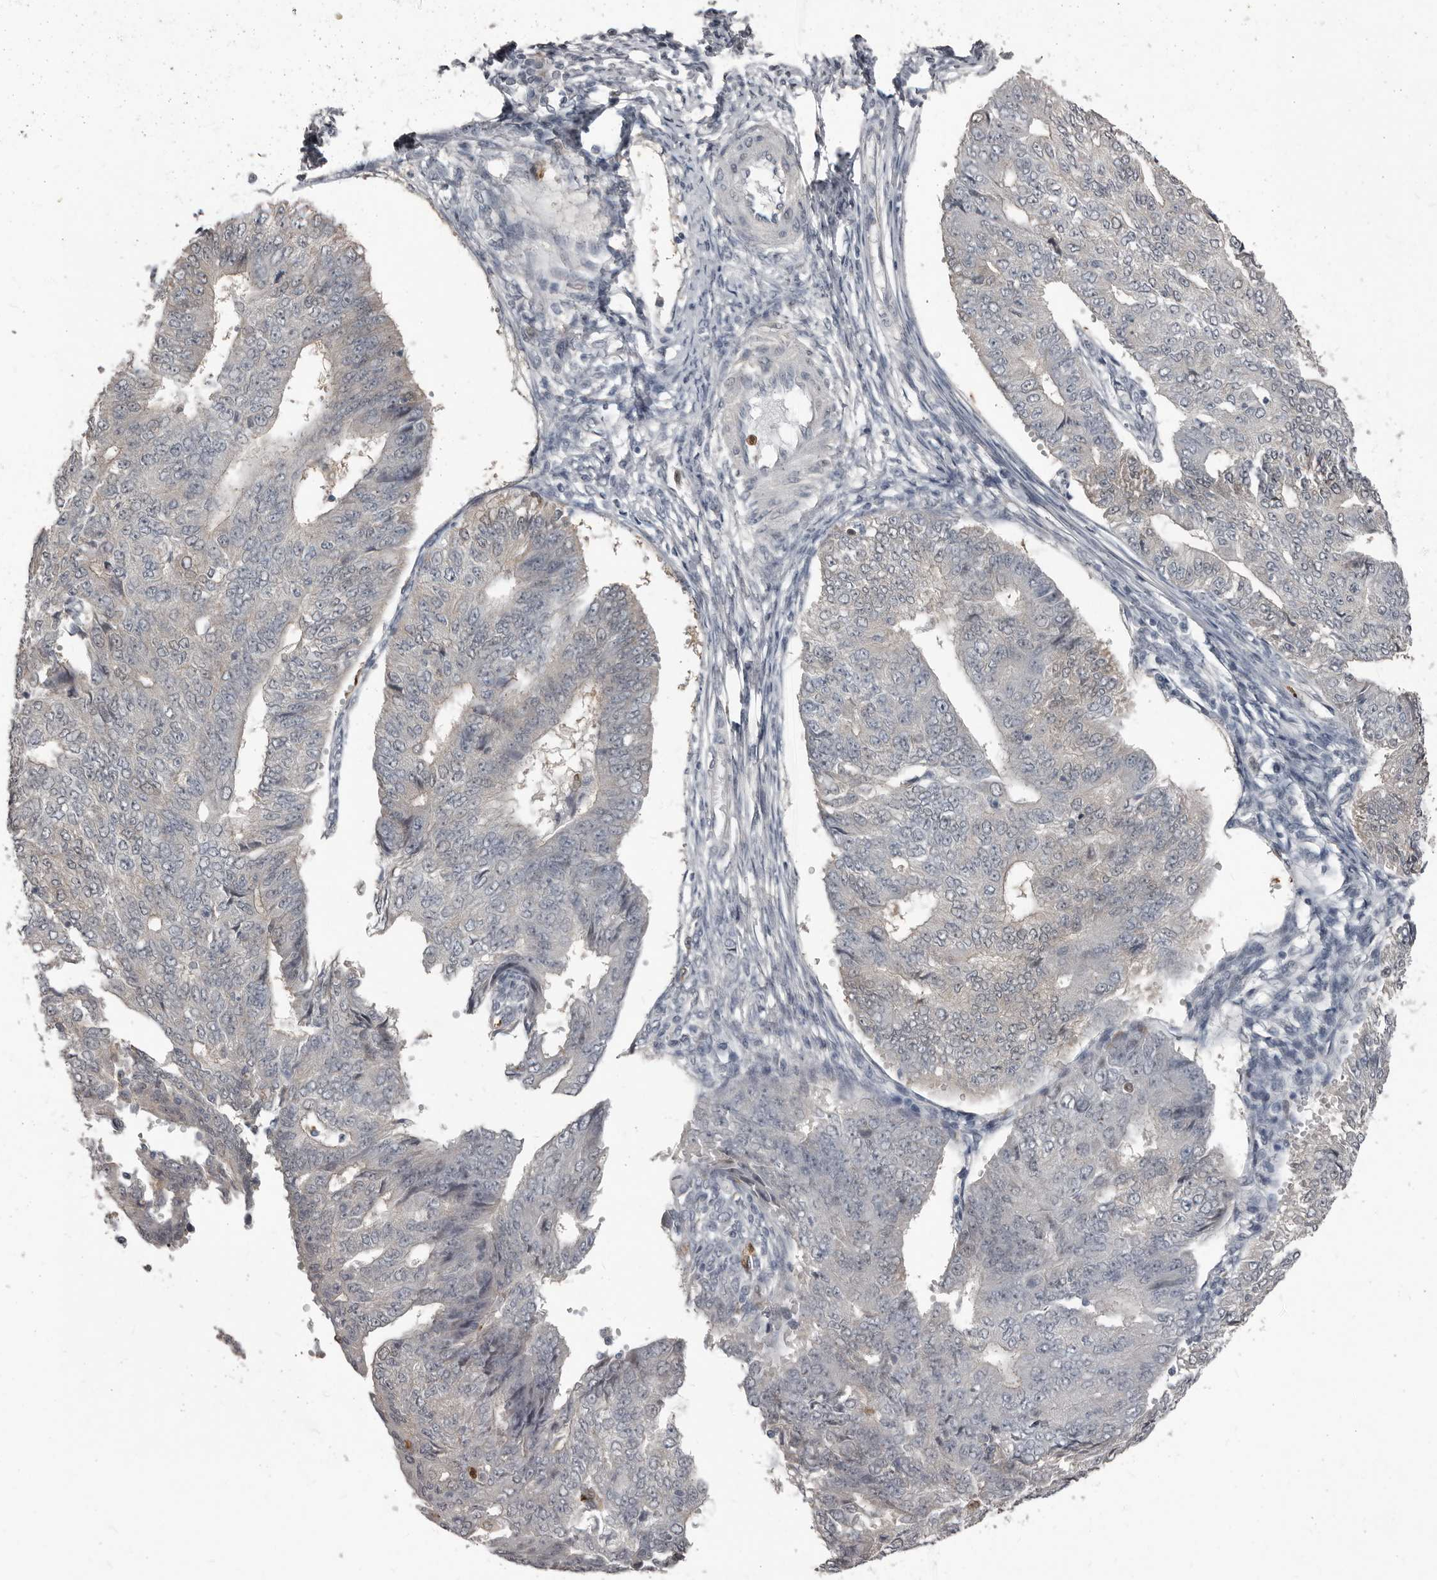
{"staining": {"intensity": "weak", "quantity": "<25%", "location": "cytoplasmic/membranous"}, "tissue": "endometrial cancer", "cell_type": "Tumor cells", "image_type": "cancer", "snomed": [{"axis": "morphology", "description": "Adenocarcinoma, NOS"}, {"axis": "topography", "description": "Endometrium"}], "caption": "Histopathology image shows no significant protein positivity in tumor cells of endometrial cancer (adenocarcinoma). (Brightfield microscopy of DAB (3,3'-diaminobenzidine) IHC at high magnification).", "gene": "GPR157", "patient": {"sex": "female", "age": 32}}